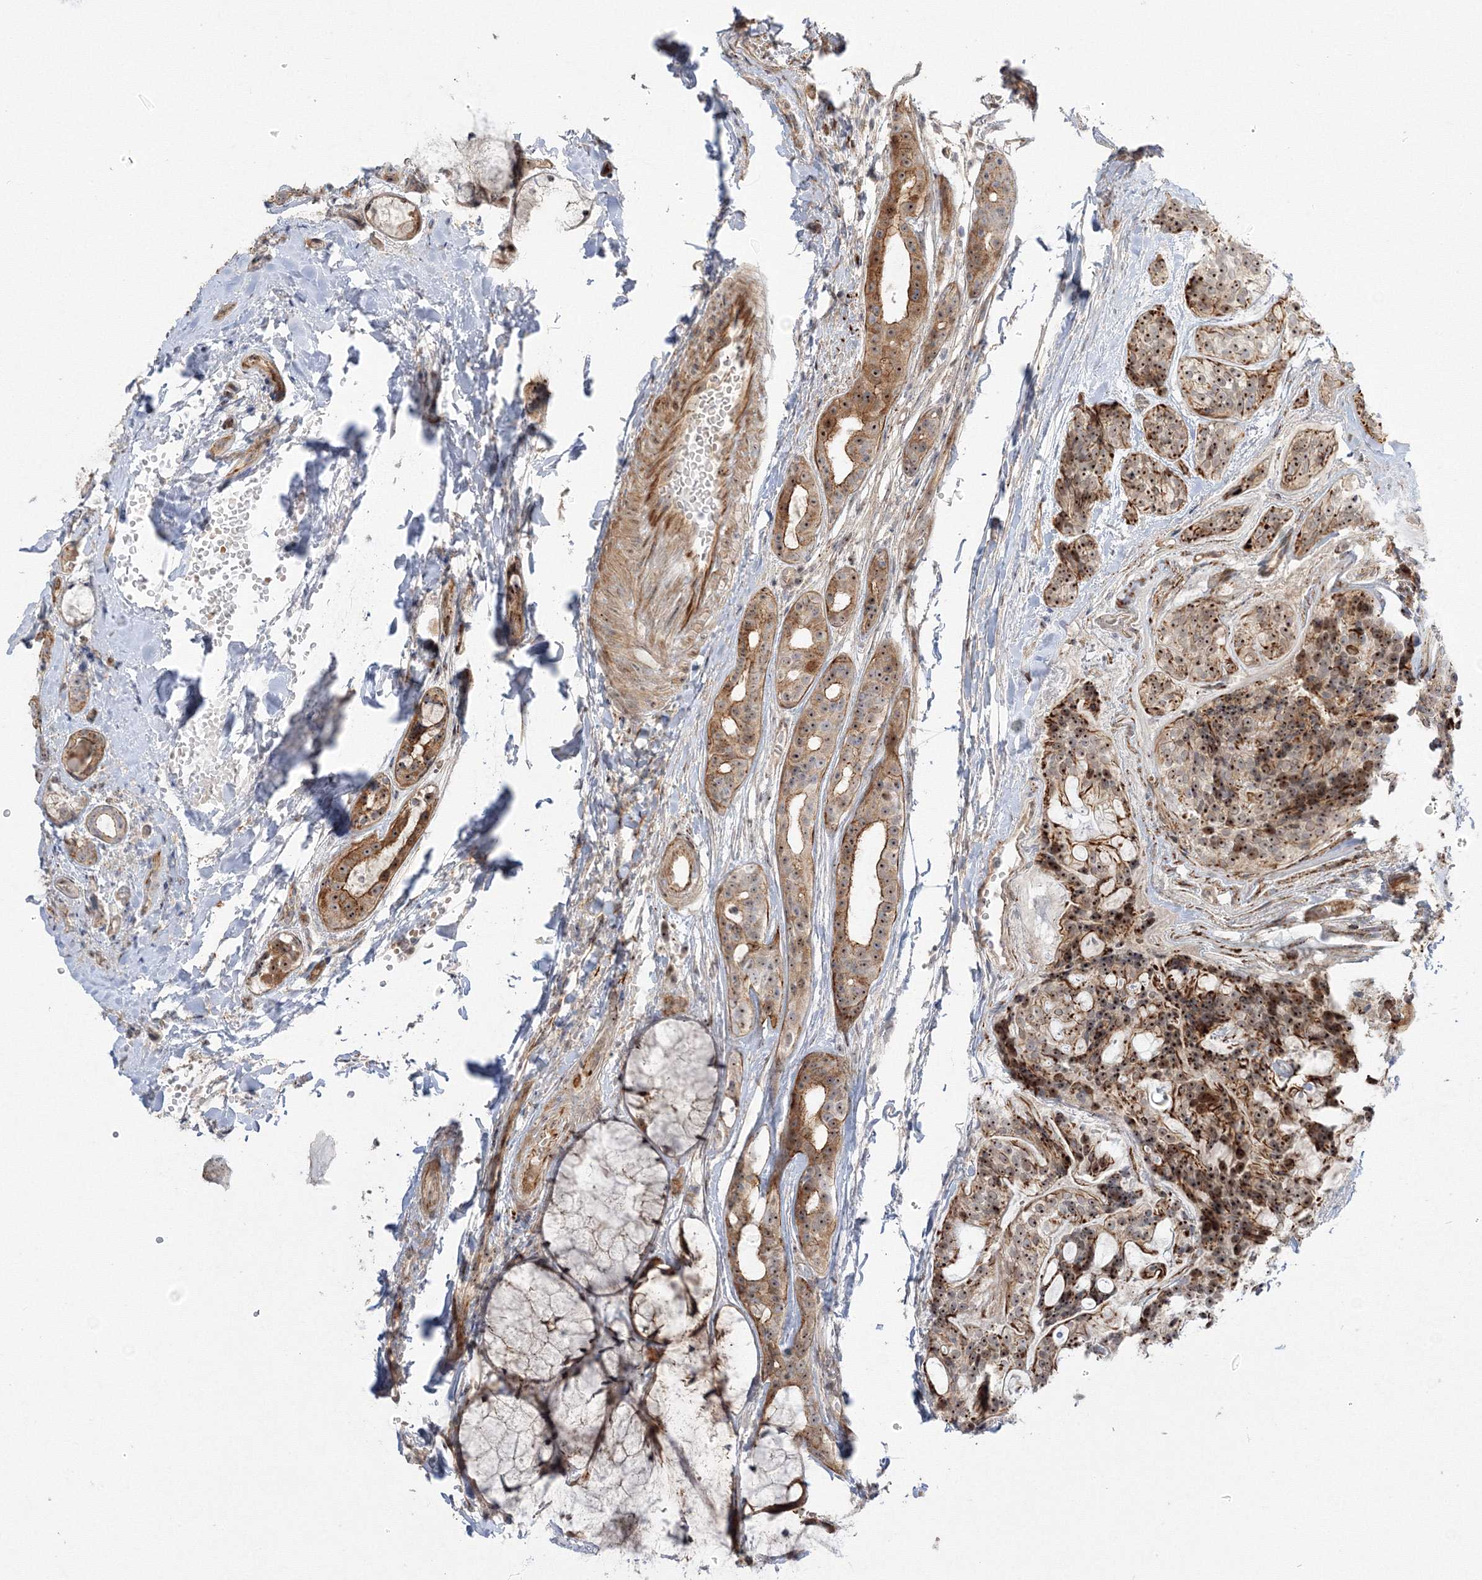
{"staining": {"intensity": "moderate", "quantity": ">75%", "location": "cytoplasmic/membranous,nuclear"}, "tissue": "head and neck cancer", "cell_type": "Tumor cells", "image_type": "cancer", "snomed": [{"axis": "morphology", "description": "Adenocarcinoma, NOS"}, {"axis": "topography", "description": "Head-Neck"}], "caption": "This micrograph demonstrates head and neck adenocarcinoma stained with immunohistochemistry to label a protein in brown. The cytoplasmic/membranous and nuclear of tumor cells show moderate positivity for the protein. Nuclei are counter-stained blue.", "gene": "NPM3", "patient": {"sex": "male", "age": 66}}